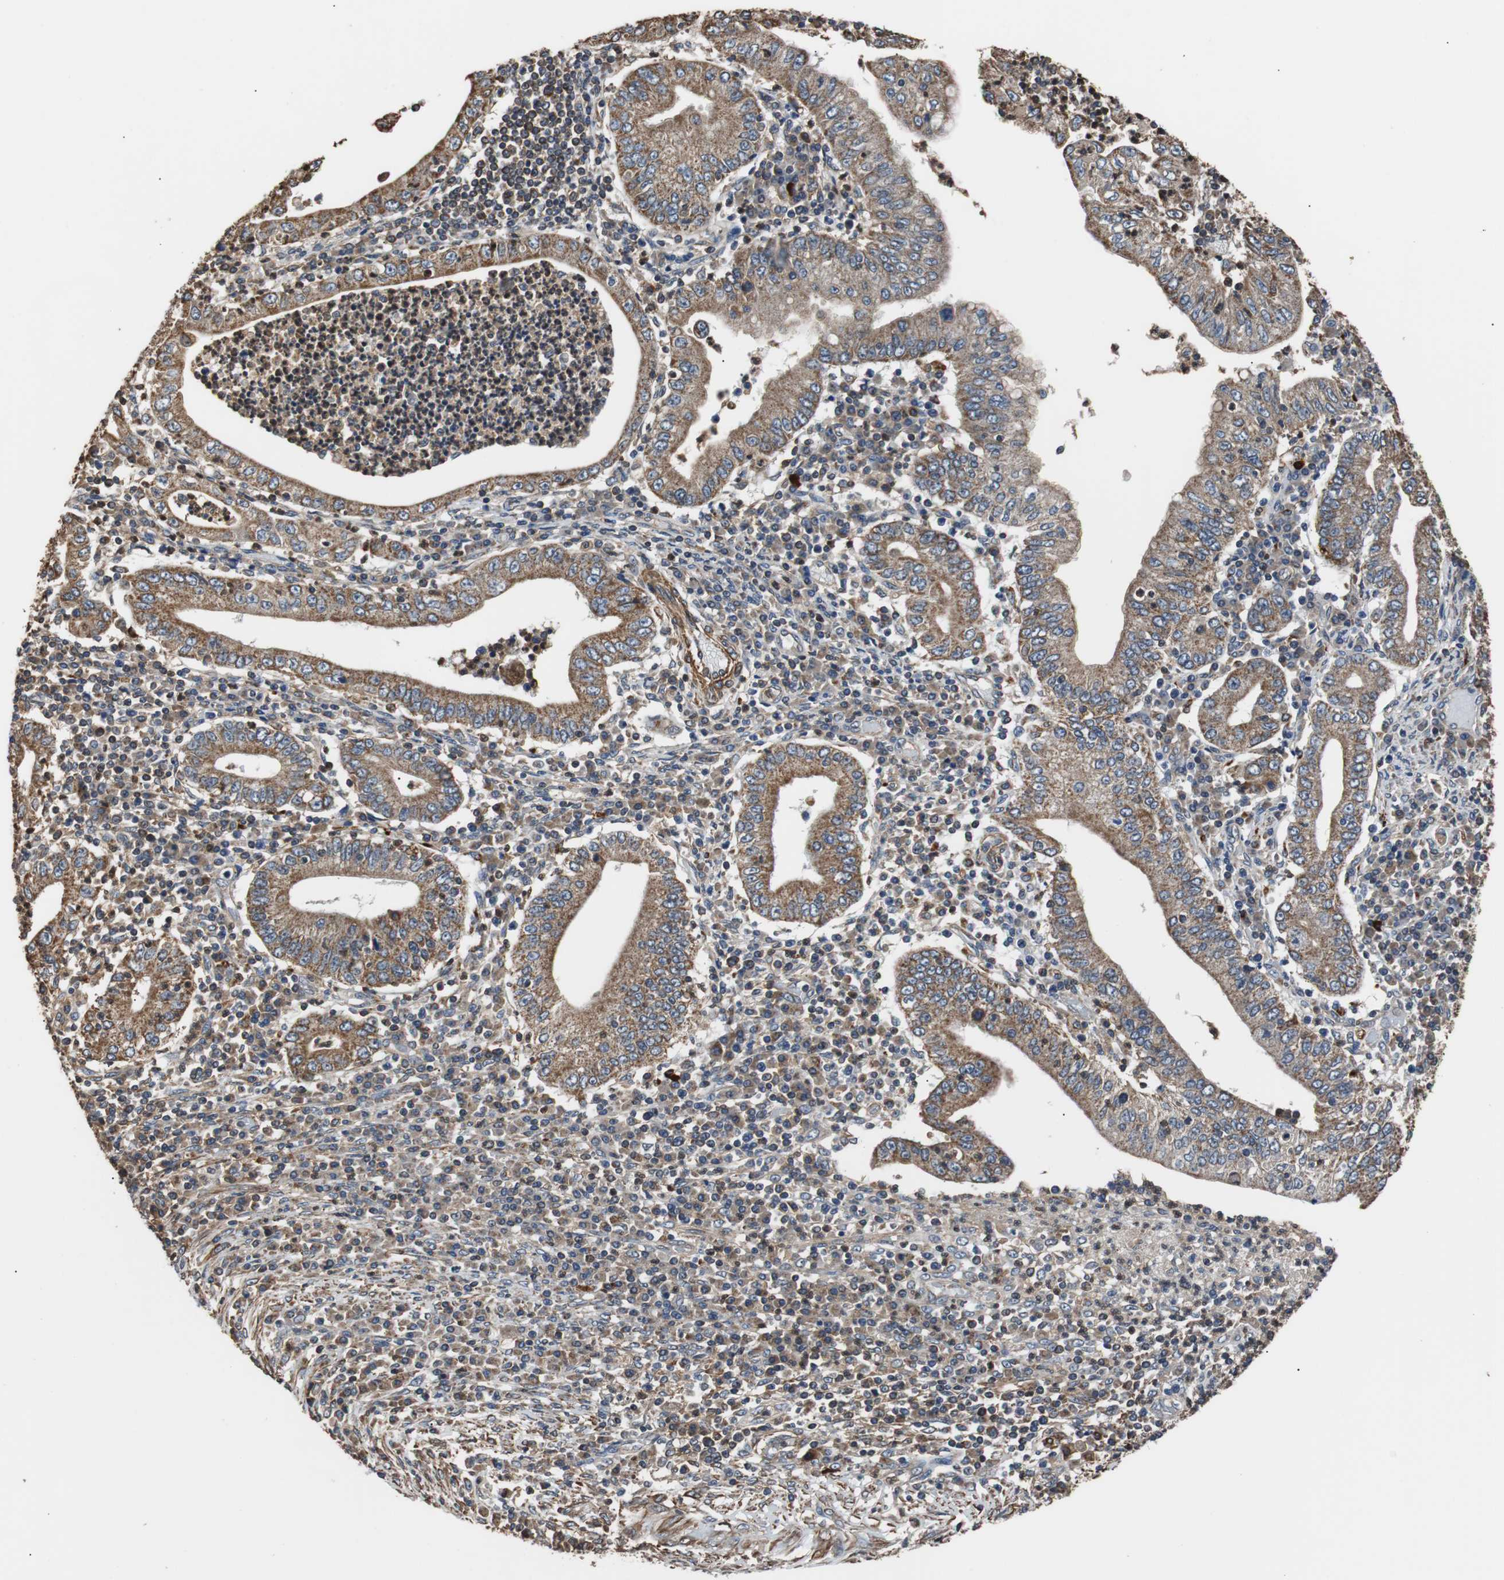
{"staining": {"intensity": "moderate", "quantity": ">75%", "location": "cytoplasmic/membranous"}, "tissue": "stomach cancer", "cell_type": "Tumor cells", "image_type": "cancer", "snomed": [{"axis": "morphology", "description": "Normal tissue, NOS"}, {"axis": "morphology", "description": "Adenocarcinoma, NOS"}, {"axis": "topography", "description": "Esophagus"}, {"axis": "topography", "description": "Stomach, upper"}, {"axis": "topography", "description": "Peripheral nerve tissue"}], "caption": "A photomicrograph of human stomach cancer (adenocarcinoma) stained for a protein demonstrates moderate cytoplasmic/membranous brown staining in tumor cells.", "gene": "PITRM1", "patient": {"sex": "male", "age": 62}}